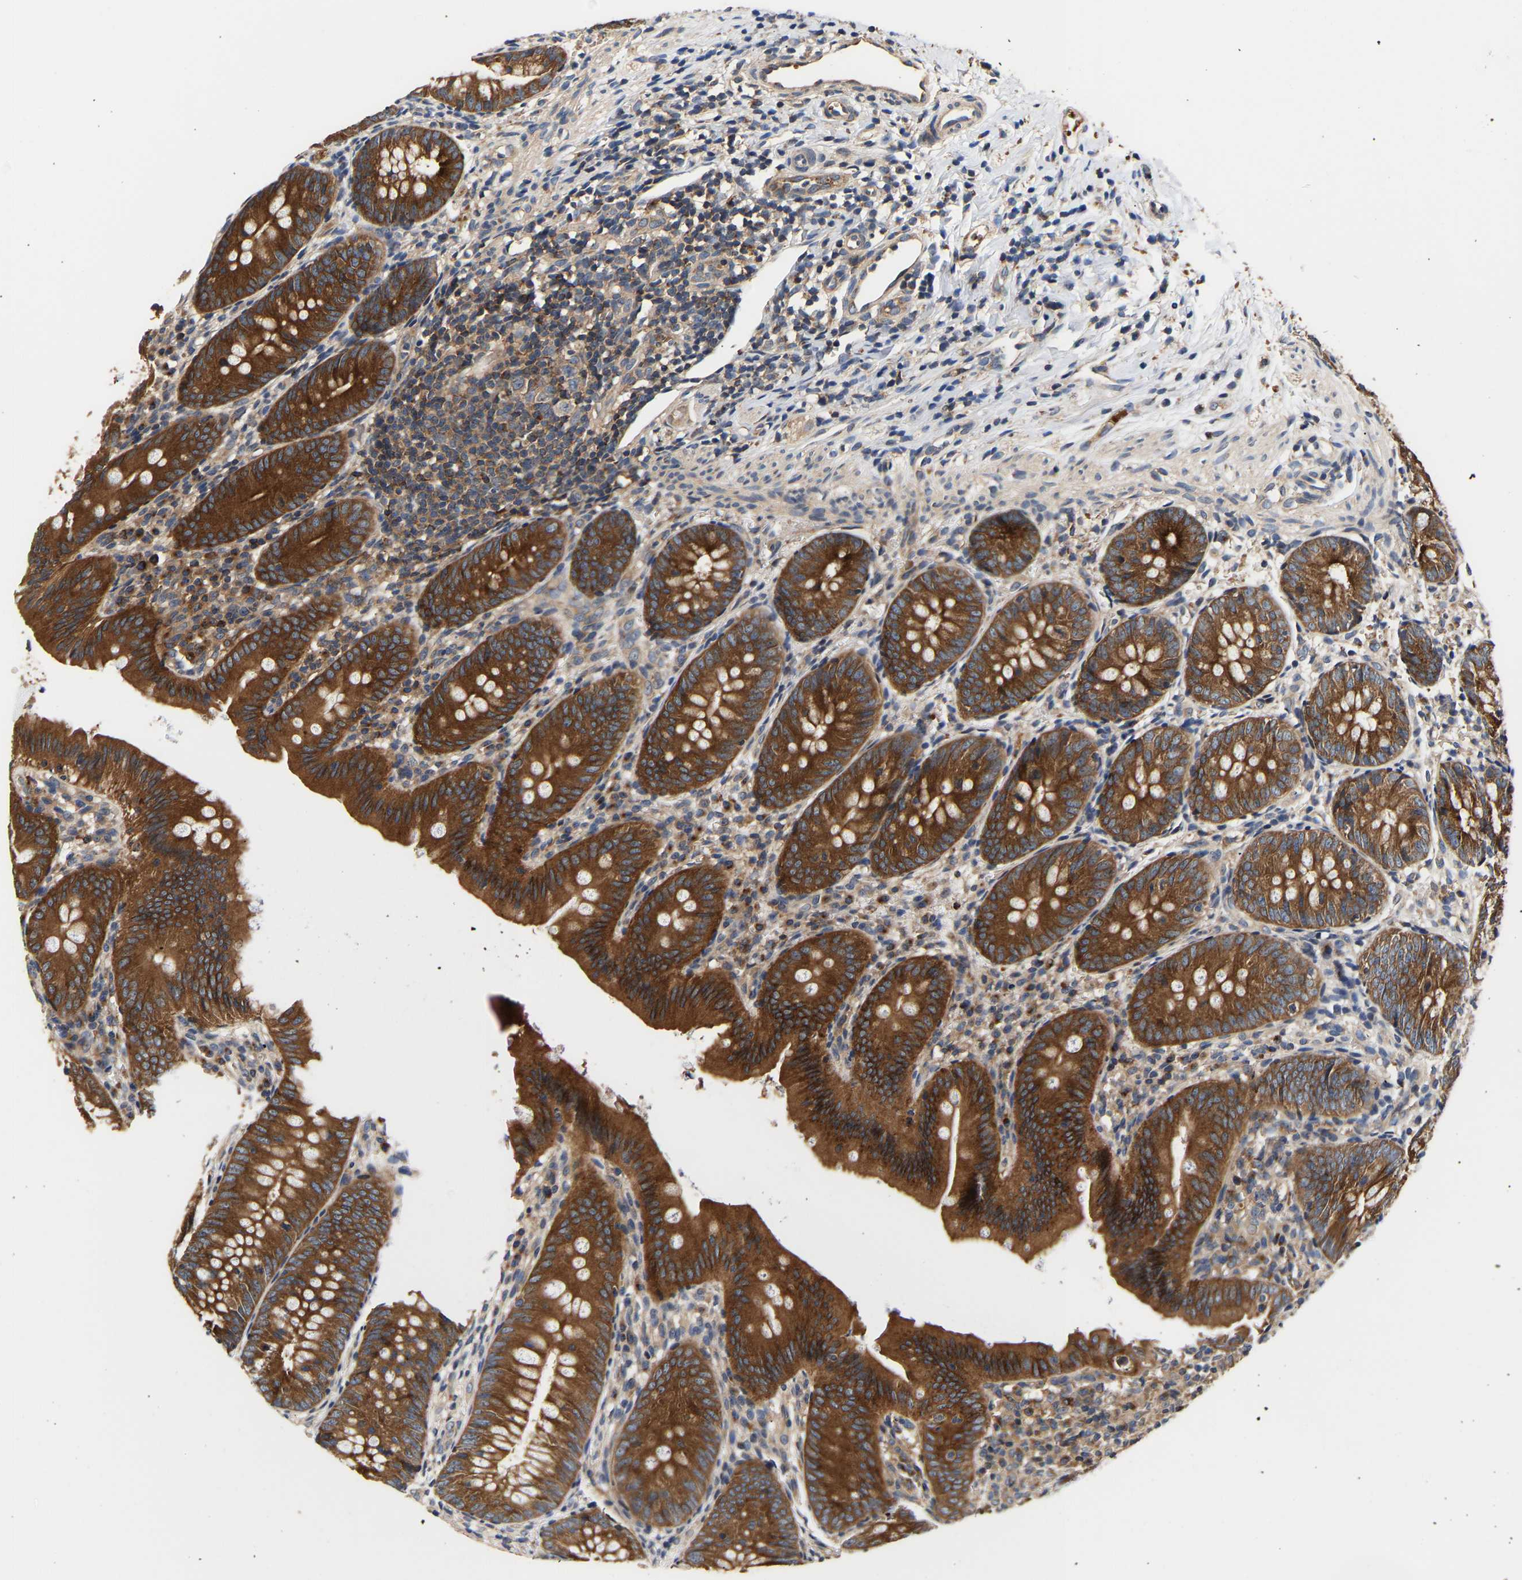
{"staining": {"intensity": "strong", "quantity": ">75%", "location": "cytoplasmic/membranous"}, "tissue": "appendix", "cell_type": "Glandular cells", "image_type": "normal", "snomed": [{"axis": "morphology", "description": "Normal tissue, NOS"}, {"axis": "topography", "description": "Appendix"}], "caption": "A brown stain highlights strong cytoplasmic/membranous staining of a protein in glandular cells of unremarkable human appendix. The protein of interest is shown in brown color, while the nuclei are stained blue.", "gene": "LRBA", "patient": {"sex": "male", "age": 1}}